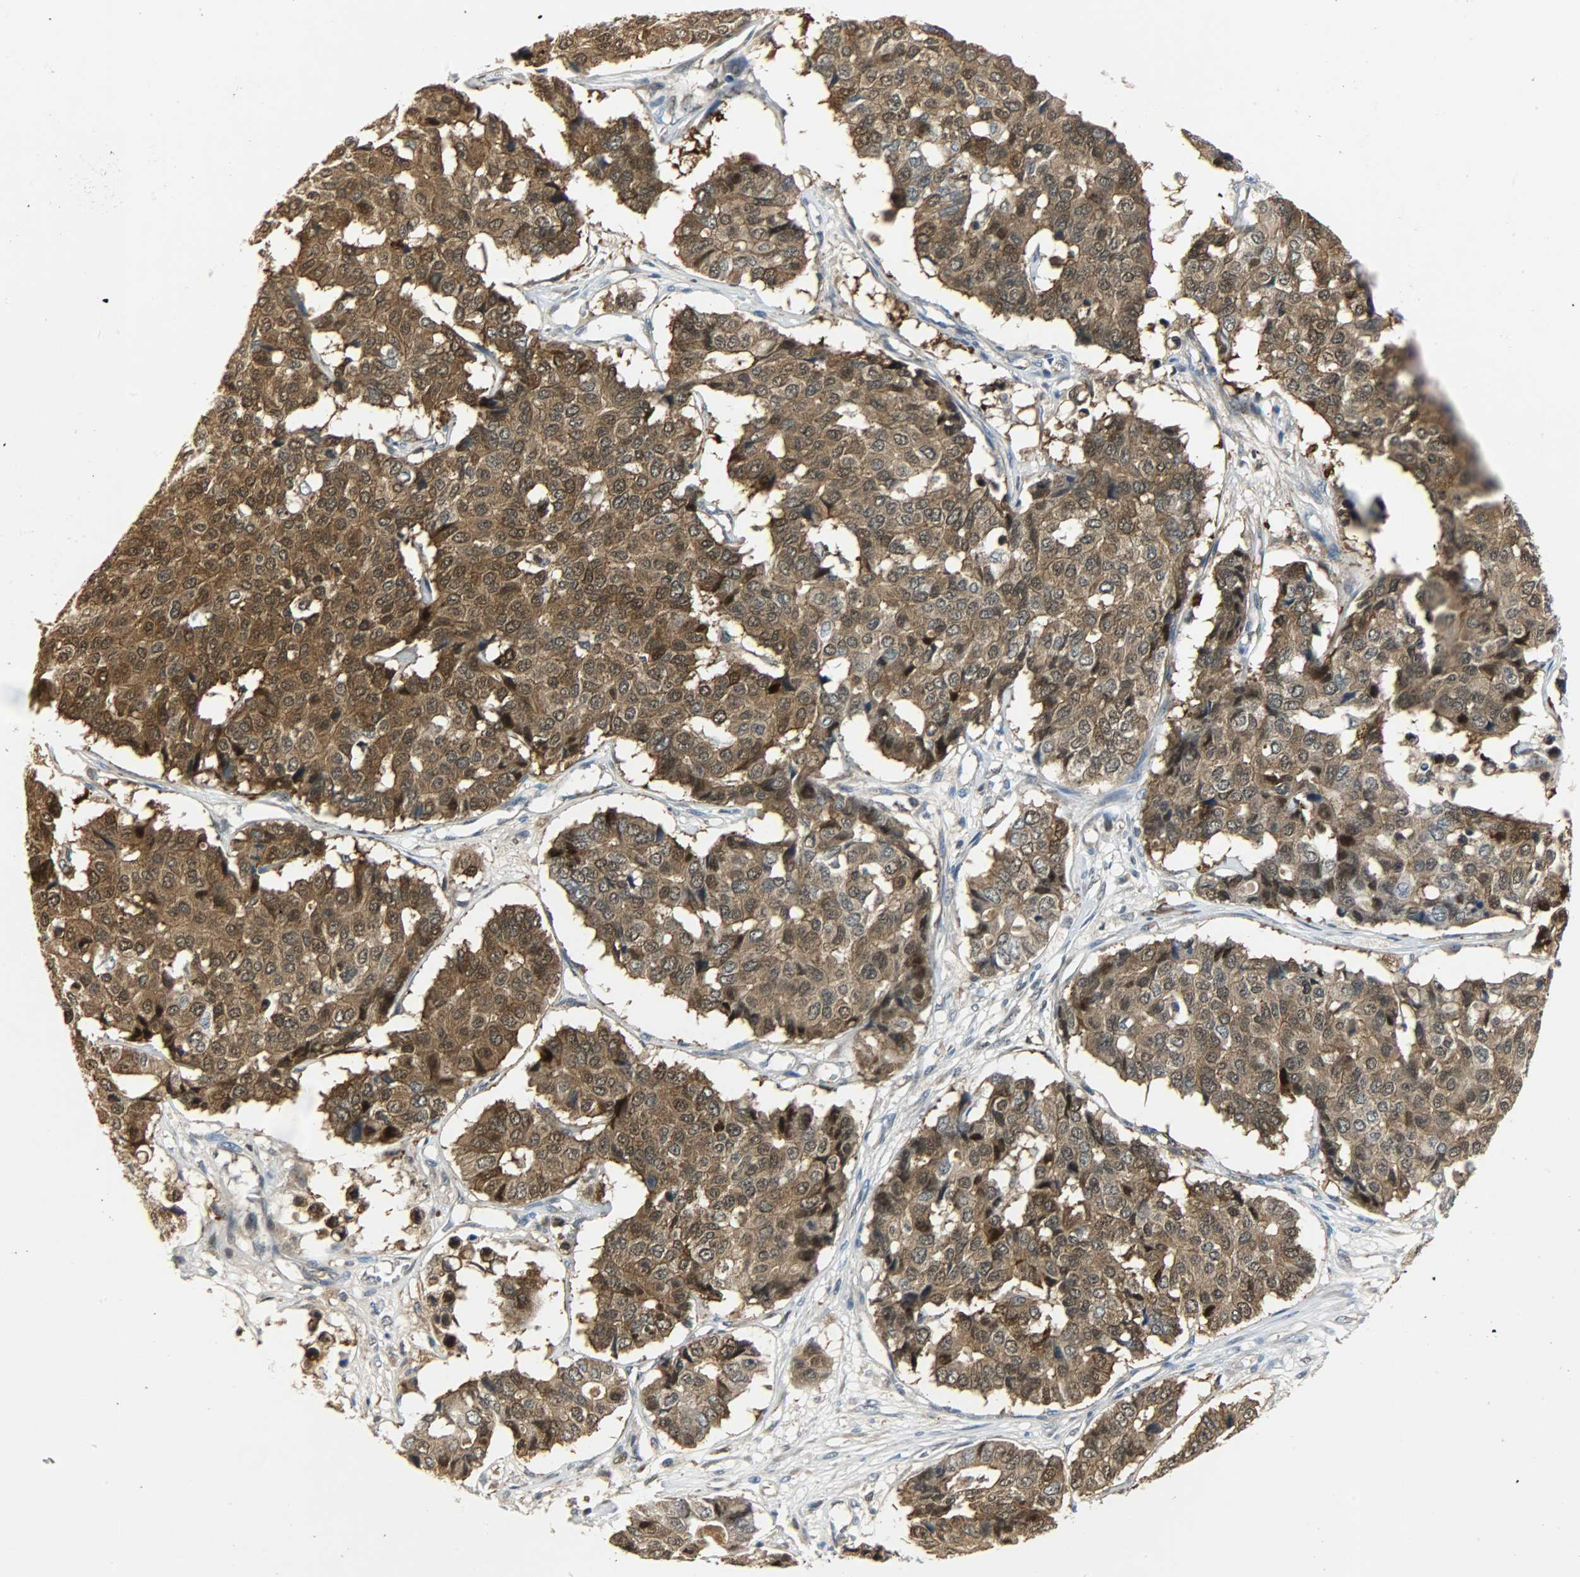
{"staining": {"intensity": "strong", "quantity": ">75%", "location": "cytoplasmic/membranous,nuclear"}, "tissue": "pancreatic cancer", "cell_type": "Tumor cells", "image_type": "cancer", "snomed": [{"axis": "morphology", "description": "Adenocarcinoma, NOS"}, {"axis": "topography", "description": "Pancreas"}], "caption": "The immunohistochemical stain labels strong cytoplasmic/membranous and nuclear expression in tumor cells of pancreatic cancer tissue.", "gene": "EIF4EBP1", "patient": {"sex": "male", "age": 50}}